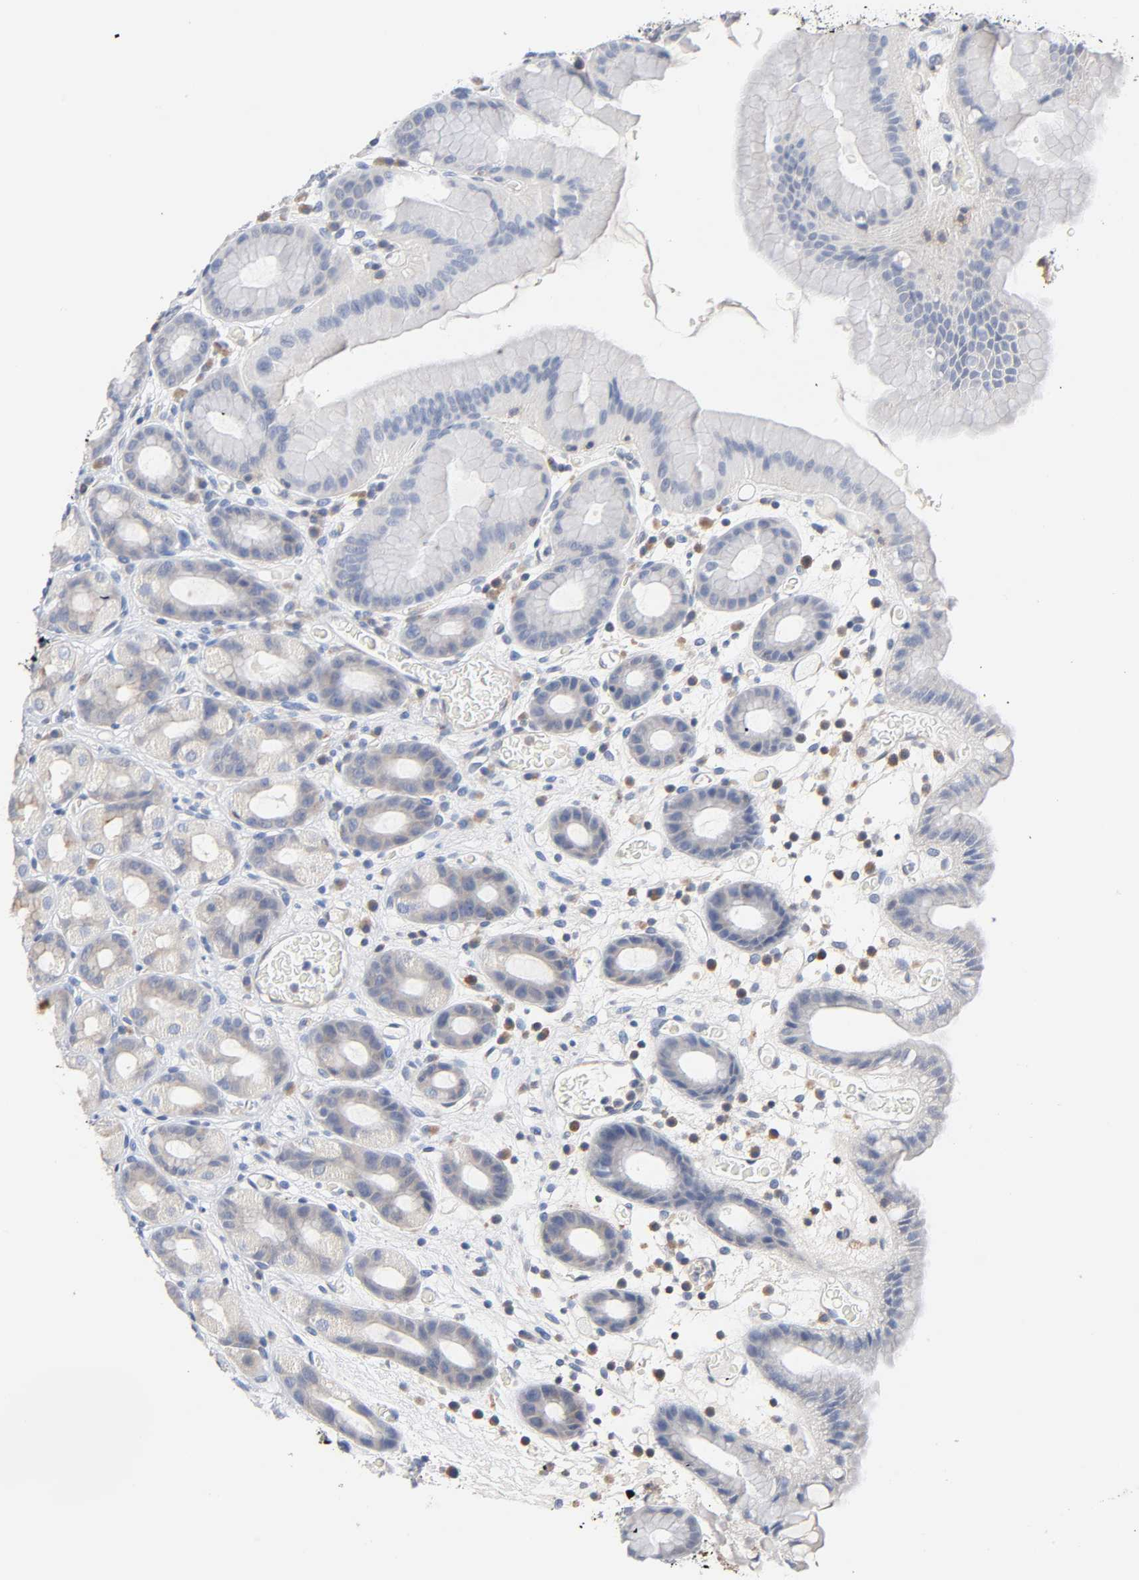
{"staining": {"intensity": "strong", "quantity": "<25%", "location": "cytoplasmic/membranous"}, "tissue": "stomach", "cell_type": "Glandular cells", "image_type": "normal", "snomed": [{"axis": "morphology", "description": "Normal tissue, NOS"}, {"axis": "topography", "description": "Stomach, upper"}], "caption": "Human stomach stained with a brown dye displays strong cytoplasmic/membranous positive expression in approximately <25% of glandular cells.", "gene": "MALT1", "patient": {"sex": "male", "age": 68}}